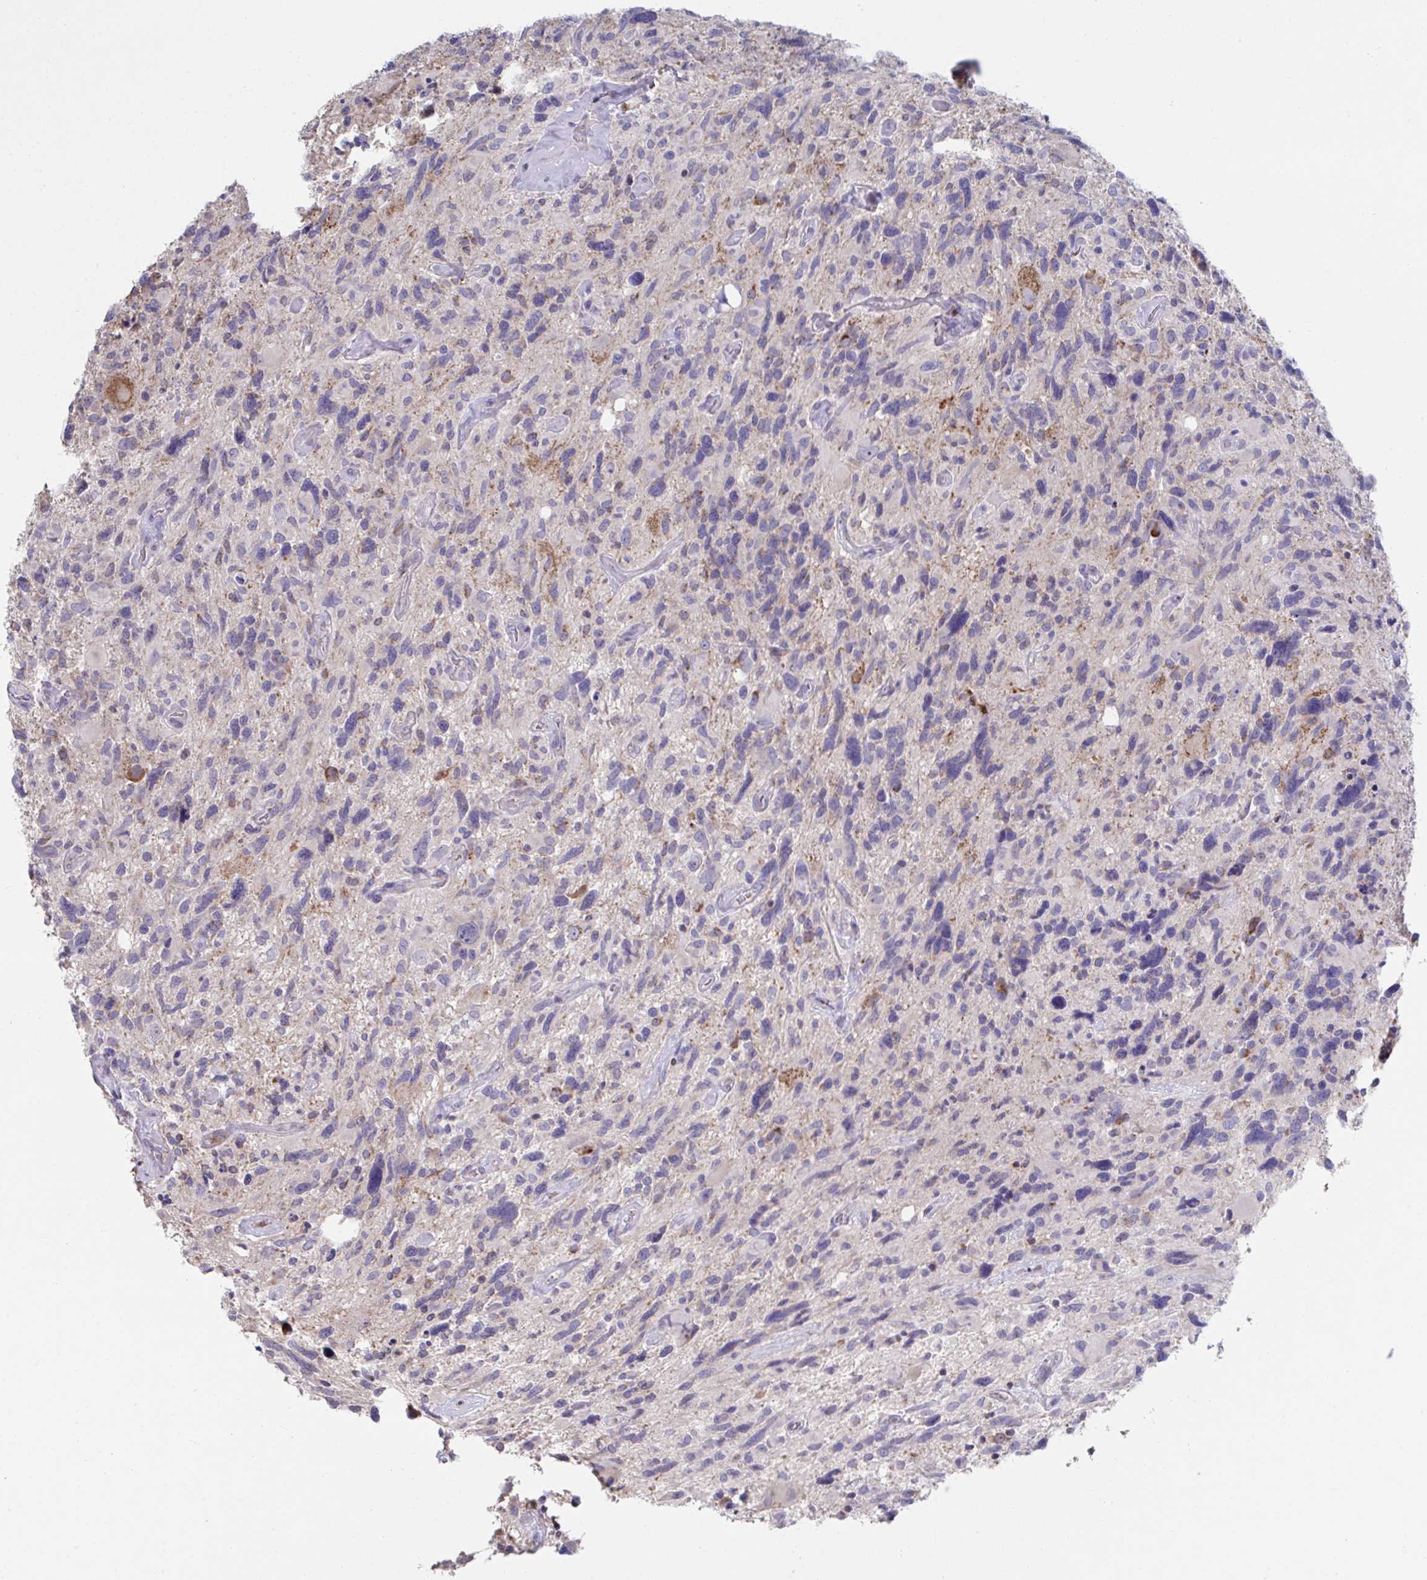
{"staining": {"intensity": "negative", "quantity": "none", "location": "none"}, "tissue": "glioma", "cell_type": "Tumor cells", "image_type": "cancer", "snomed": [{"axis": "morphology", "description": "Glioma, malignant, High grade"}, {"axis": "topography", "description": "Brain"}], "caption": "IHC histopathology image of neoplastic tissue: glioma stained with DAB (3,3'-diaminobenzidine) displays no significant protein positivity in tumor cells.", "gene": "NDUFA7", "patient": {"sex": "male", "age": 49}}